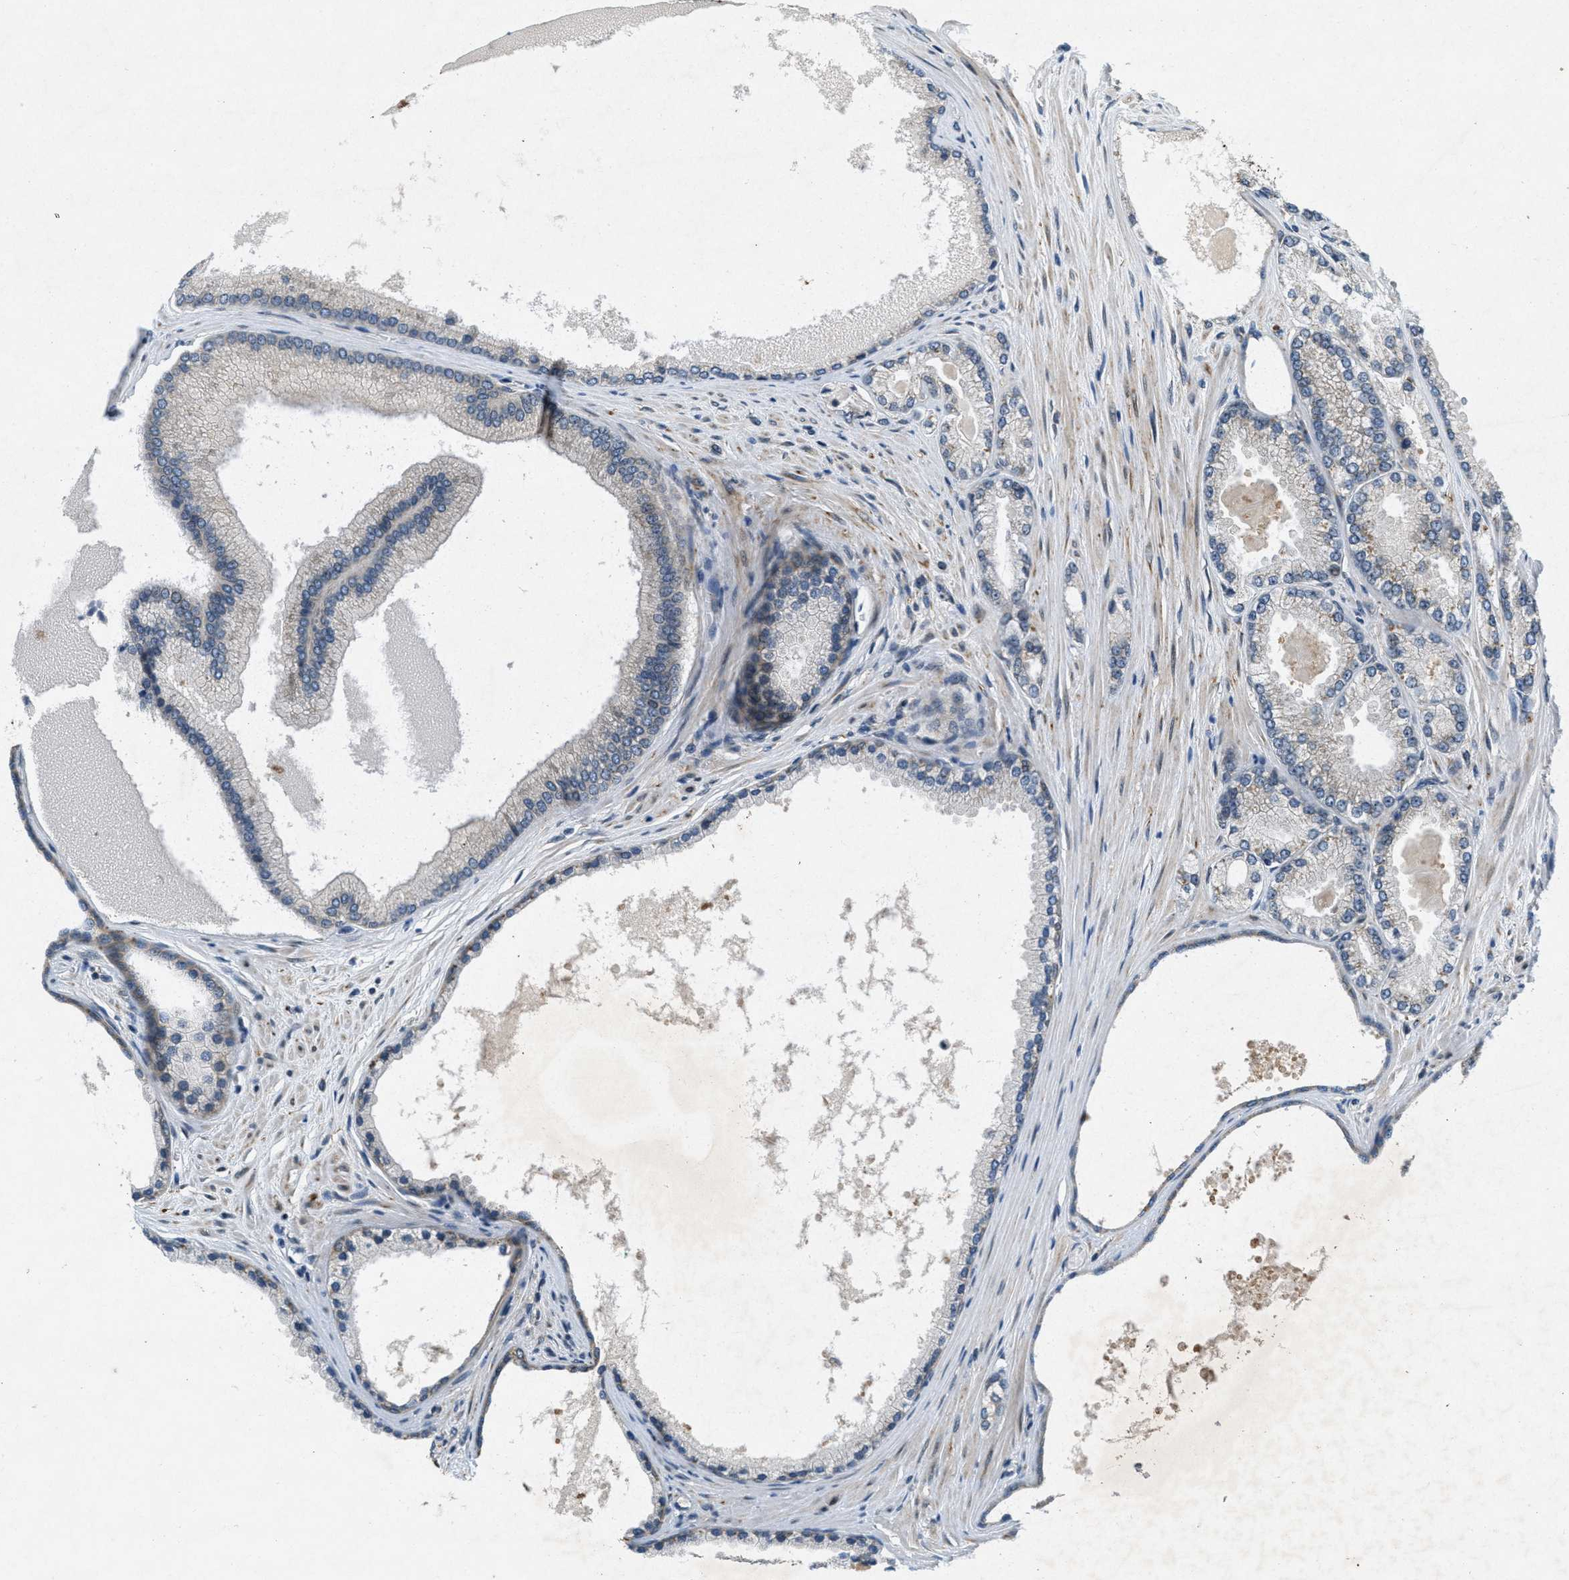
{"staining": {"intensity": "negative", "quantity": "none", "location": "none"}, "tissue": "prostate cancer", "cell_type": "Tumor cells", "image_type": "cancer", "snomed": [{"axis": "morphology", "description": "Adenocarcinoma, High grade"}, {"axis": "topography", "description": "Prostate"}], "caption": "Micrograph shows no significant protein positivity in tumor cells of prostate cancer.", "gene": "SIGMAR1", "patient": {"sex": "male", "age": 71}}